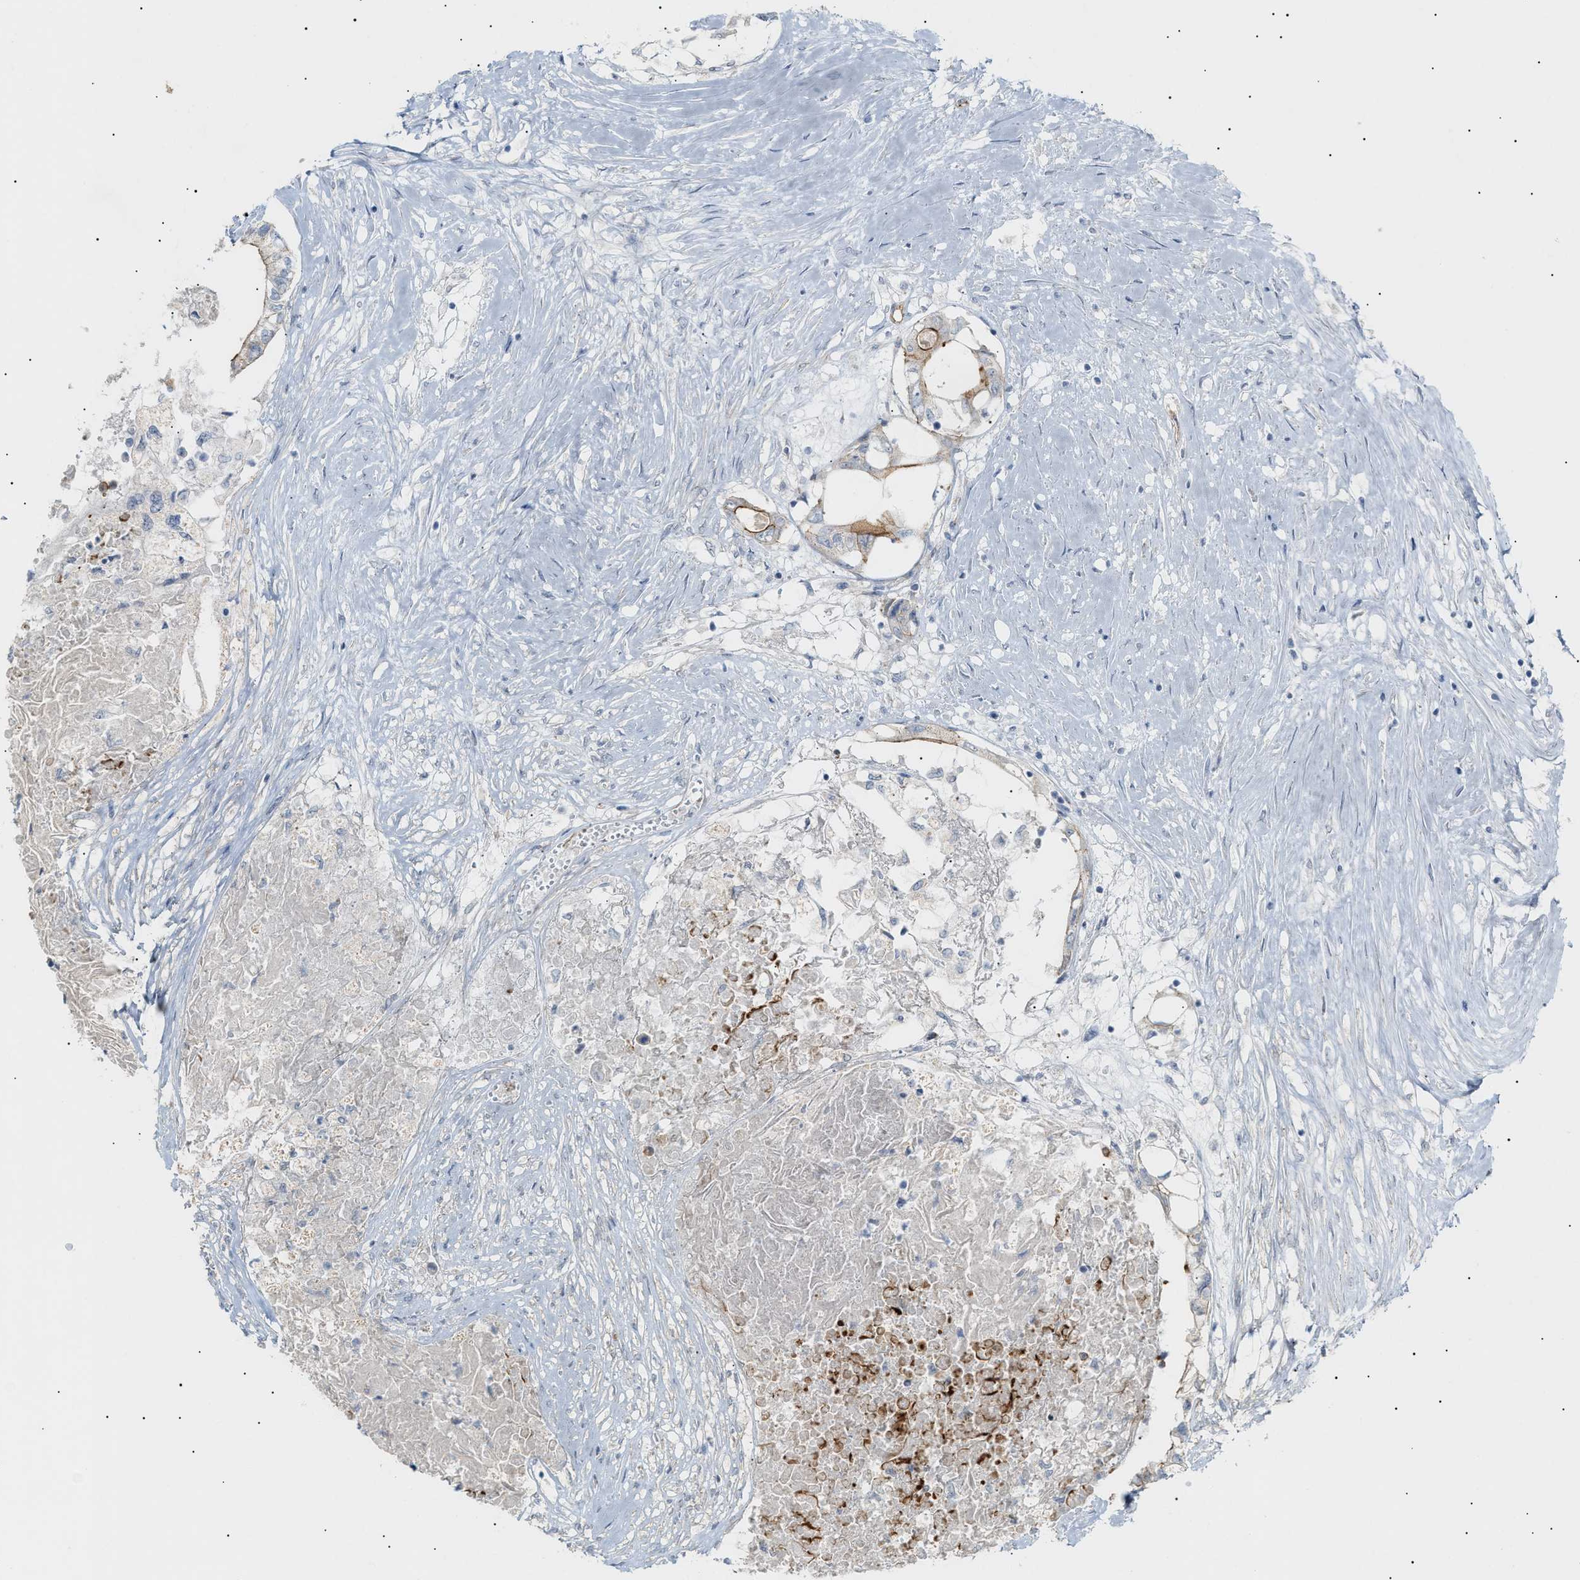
{"staining": {"intensity": "moderate", "quantity": "25%-75%", "location": "cytoplasmic/membranous"}, "tissue": "colorectal cancer", "cell_type": "Tumor cells", "image_type": "cancer", "snomed": [{"axis": "morphology", "description": "Adenocarcinoma, NOS"}, {"axis": "topography", "description": "Rectum"}], "caption": "Protein staining of colorectal cancer tissue exhibits moderate cytoplasmic/membranous staining in about 25%-75% of tumor cells.", "gene": "ZFHX2", "patient": {"sex": "male", "age": 63}}